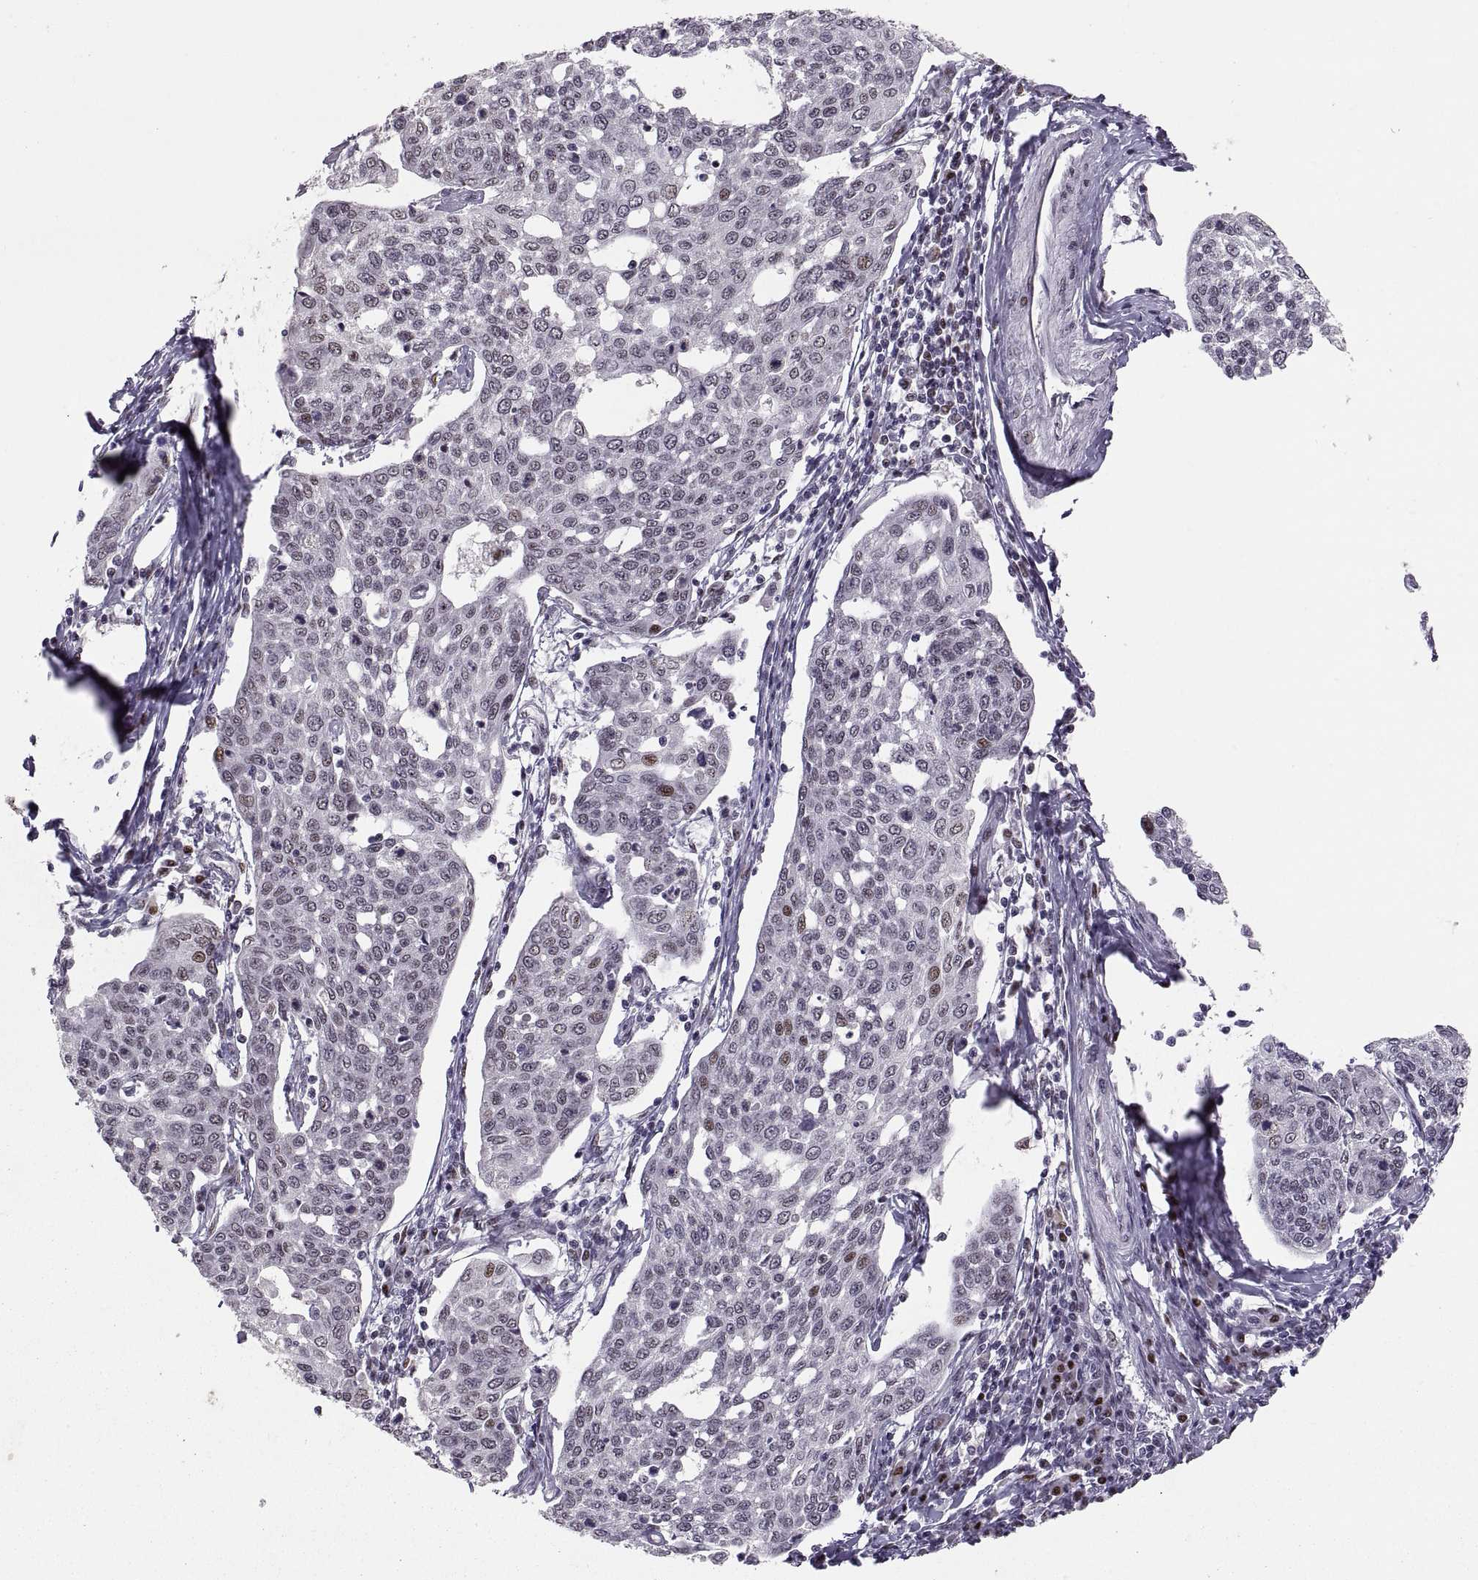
{"staining": {"intensity": "moderate", "quantity": "<25%", "location": "nuclear"}, "tissue": "cervical cancer", "cell_type": "Tumor cells", "image_type": "cancer", "snomed": [{"axis": "morphology", "description": "Squamous cell carcinoma, NOS"}, {"axis": "topography", "description": "Cervix"}], "caption": "A micrograph of squamous cell carcinoma (cervical) stained for a protein exhibits moderate nuclear brown staining in tumor cells. The staining was performed using DAB (3,3'-diaminobenzidine), with brown indicating positive protein expression. Nuclei are stained blue with hematoxylin.", "gene": "SNAI1", "patient": {"sex": "female", "age": 34}}